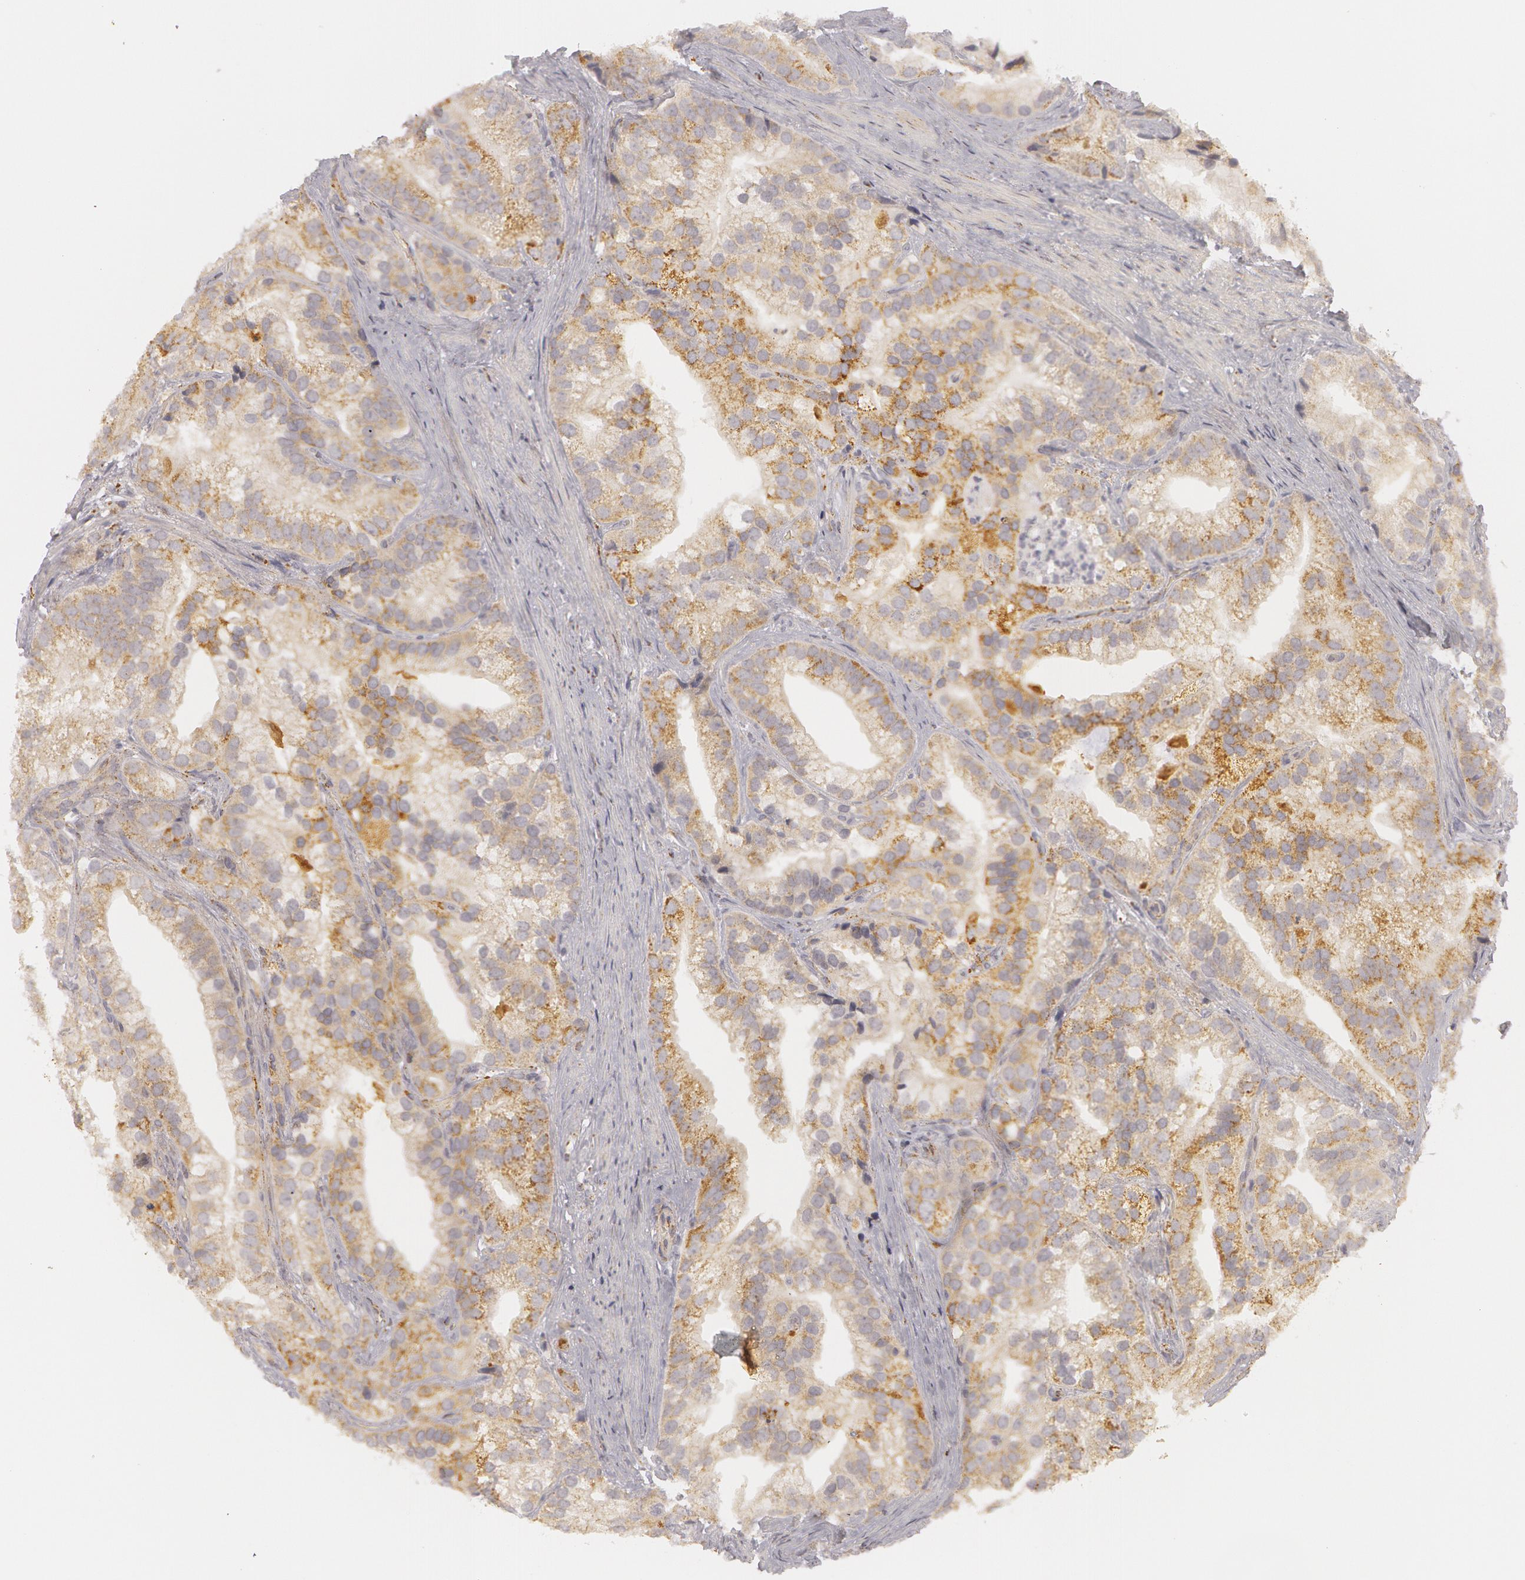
{"staining": {"intensity": "moderate", "quantity": ">75%", "location": "cytoplasmic/membranous"}, "tissue": "prostate cancer", "cell_type": "Tumor cells", "image_type": "cancer", "snomed": [{"axis": "morphology", "description": "Adenocarcinoma, Low grade"}, {"axis": "topography", "description": "Prostate"}], "caption": "Human prostate adenocarcinoma (low-grade) stained with a protein marker reveals moderate staining in tumor cells.", "gene": "C7", "patient": {"sex": "male", "age": 71}}